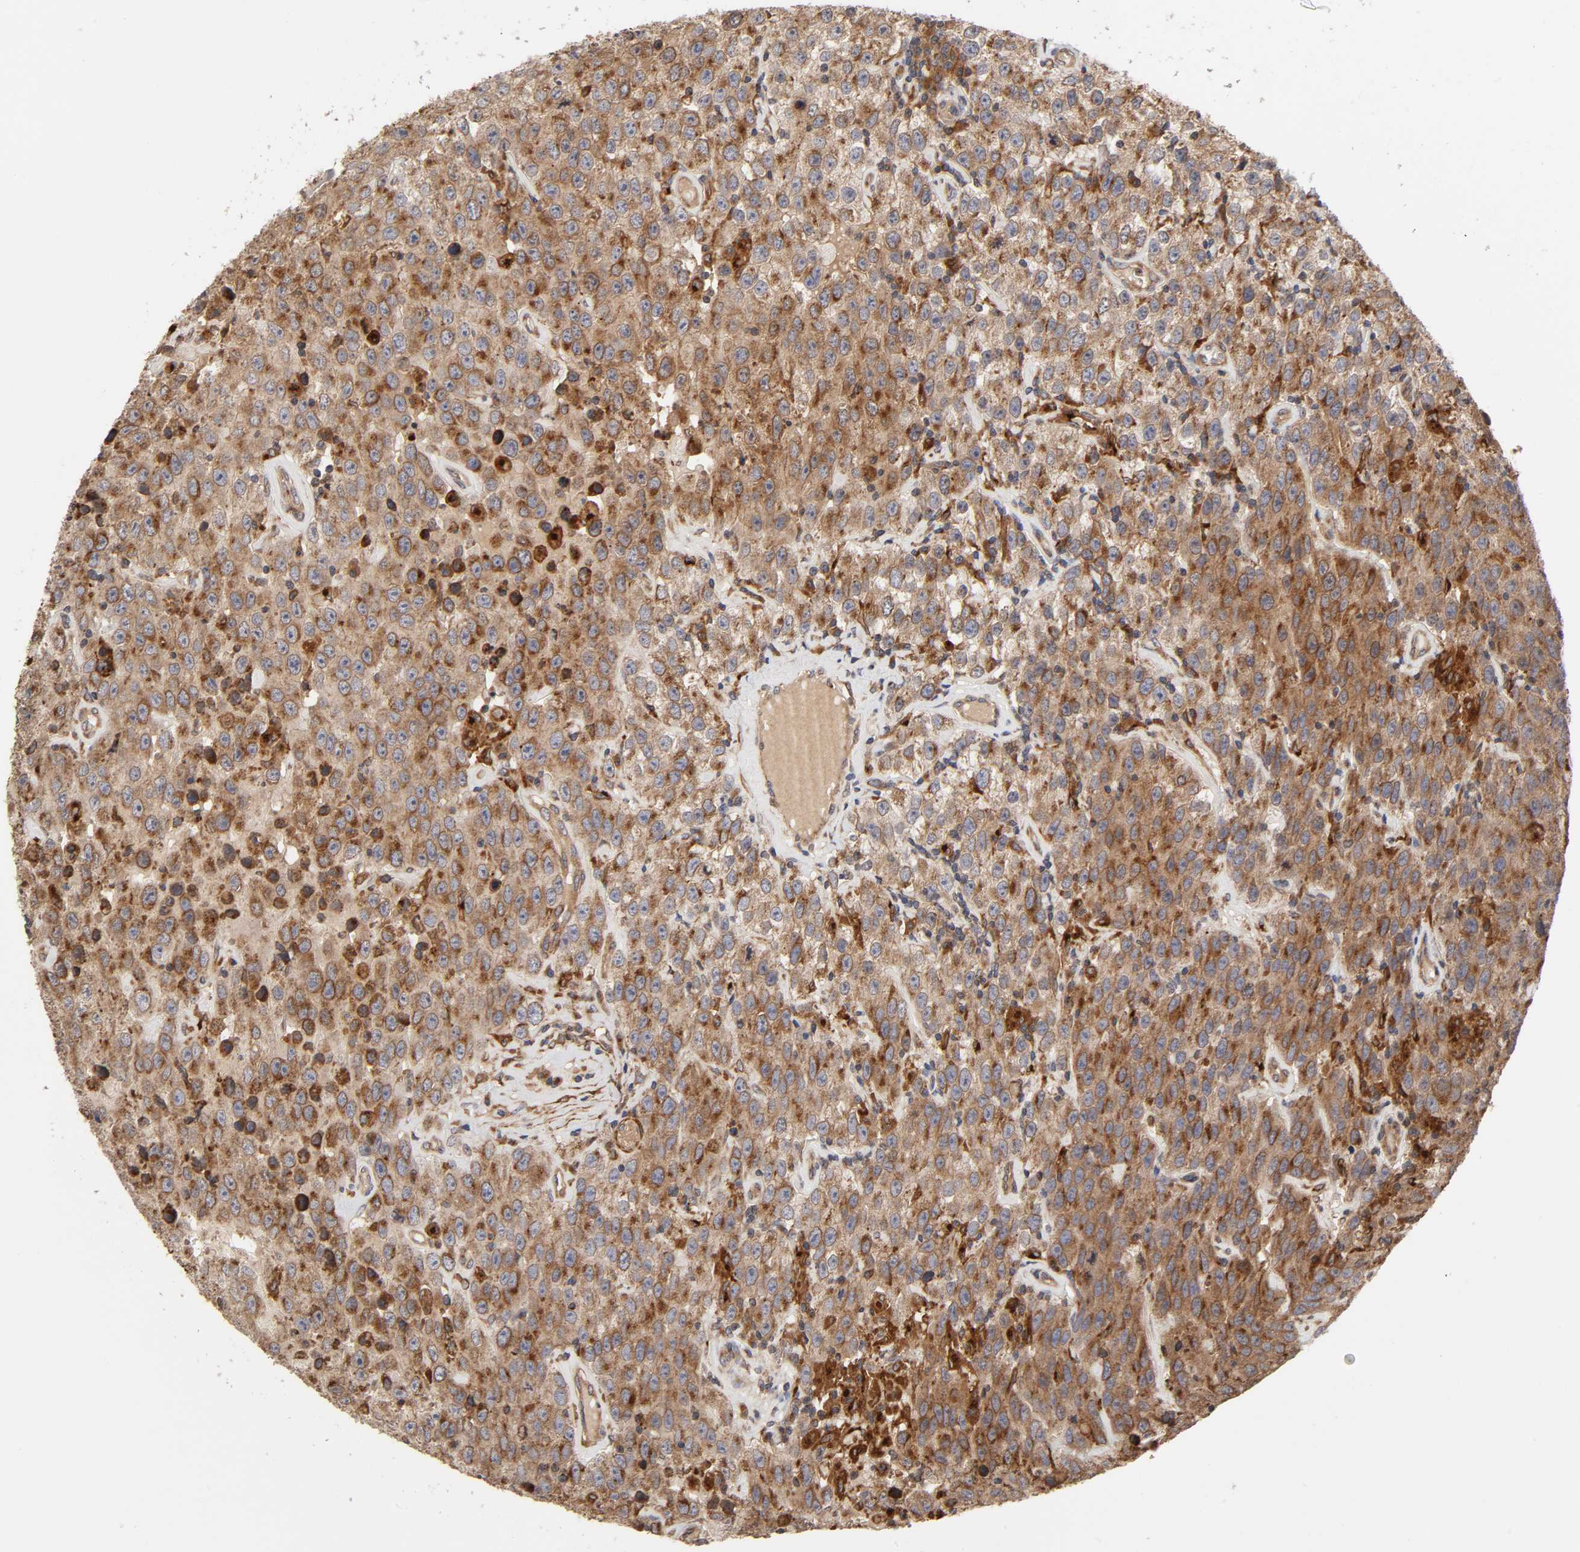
{"staining": {"intensity": "moderate", "quantity": ">75%", "location": "cytoplasmic/membranous"}, "tissue": "testis cancer", "cell_type": "Tumor cells", "image_type": "cancer", "snomed": [{"axis": "morphology", "description": "Seminoma, NOS"}, {"axis": "topography", "description": "Testis"}], "caption": "The micrograph shows staining of seminoma (testis), revealing moderate cytoplasmic/membranous protein expression (brown color) within tumor cells. (Stains: DAB (3,3'-diaminobenzidine) in brown, nuclei in blue, Microscopy: brightfield microscopy at high magnification).", "gene": "GNPTG", "patient": {"sex": "male", "age": 52}}